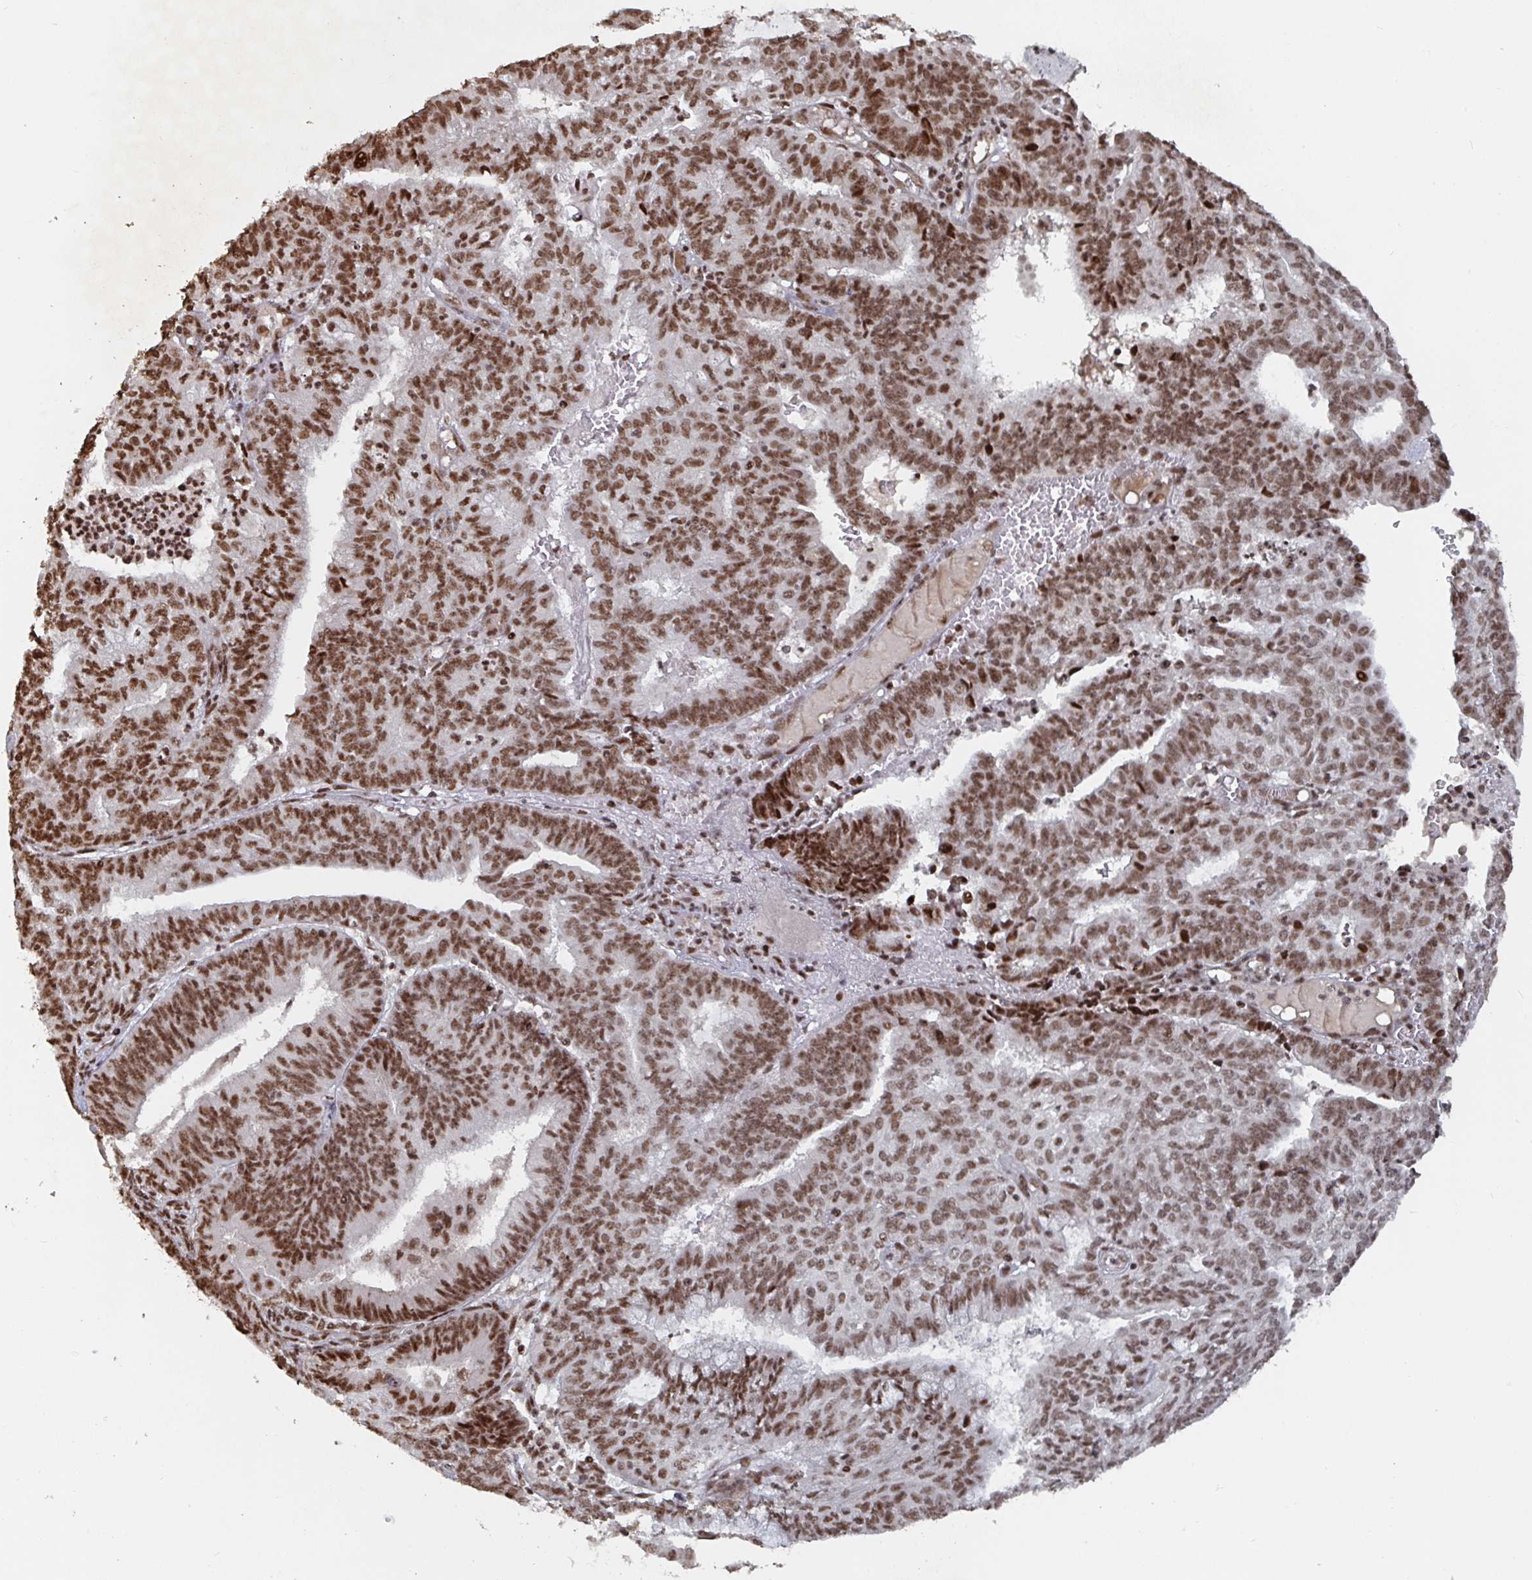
{"staining": {"intensity": "strong", "quantity": ">75%", "location": "nuclear"}, "tissue": "endometrial cancer", "cell_type": "Tumor cells", "image_type": "cancer", "snomed": [{"axis": "morphology", "description": "Adenocarcinoma, NOS"}, {"axis": "topography", "description": "Endometrium"}], "caption": "Brown immunohistochemical staining in endometrial cancer (adenocarcinoma) demonstrates strong nuclear staining in approximately >75% of tumor cells.", "gene": "ZDHHC12", "patient": {"sex": "female", "age": 61}}